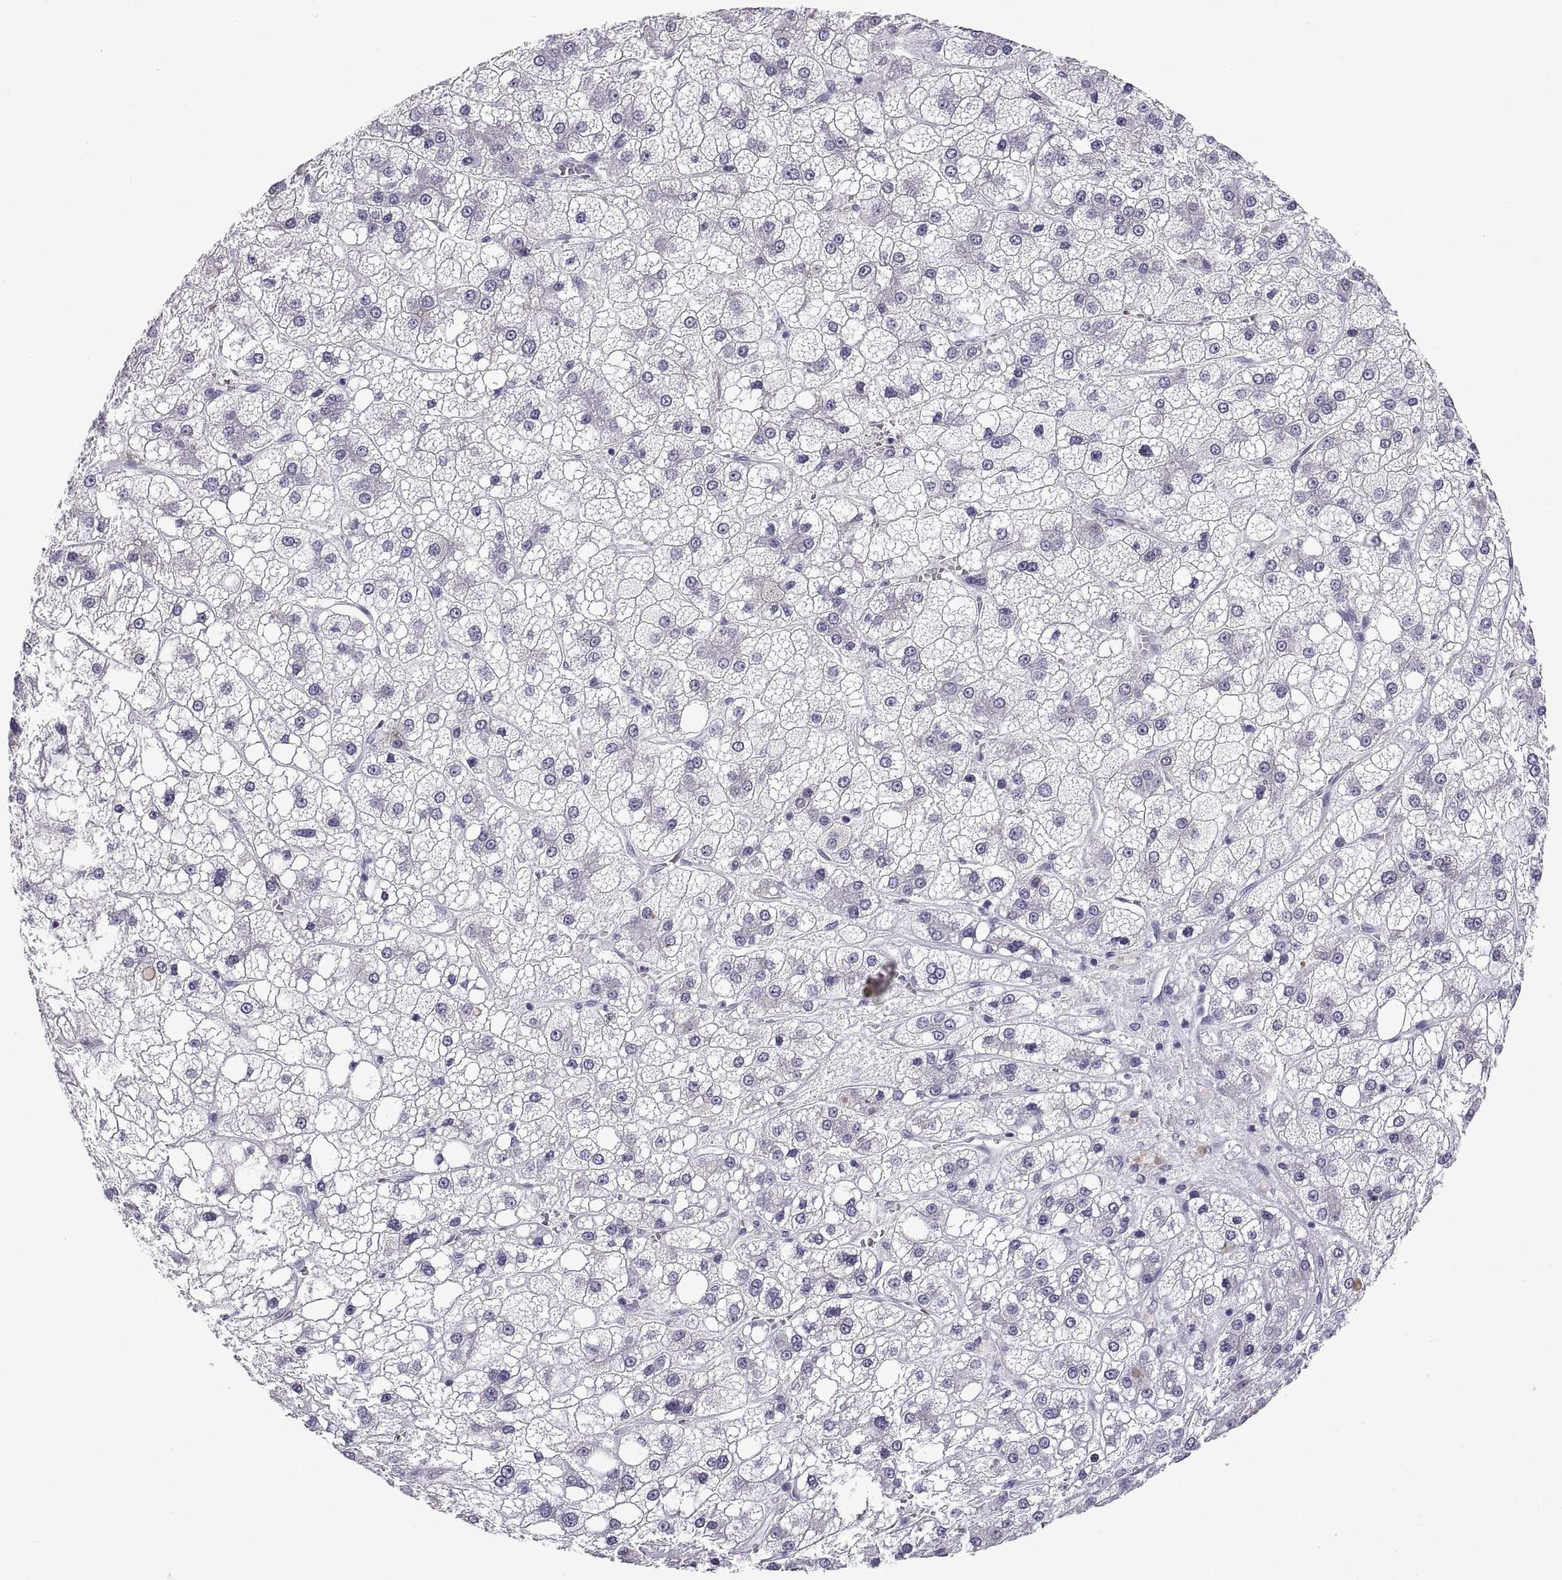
{"staining": {"intensity": "negative", "quantity": "none", "location": "none"}, "tissue": "liver cancer", "cell_type": "Tumor cells", "image_type": "cancer", "snomed": [{"axis": "morphology", "description": "Carcinoma, Hepatocellular, NOS"}, {"axis": "topography", "description": "Liver"}], "caption": "Immunohistochemistry of liver hepatocellular carcinoma demonstrates no expression in tumor cells. The staining is performed using DAB (3,3'-diaminobenzidine) brown chromogen with nuclei counter-stained in using hematoxylin.", "gene": "SPDYE1", "patient": {"sex": "male", "age": 73}}